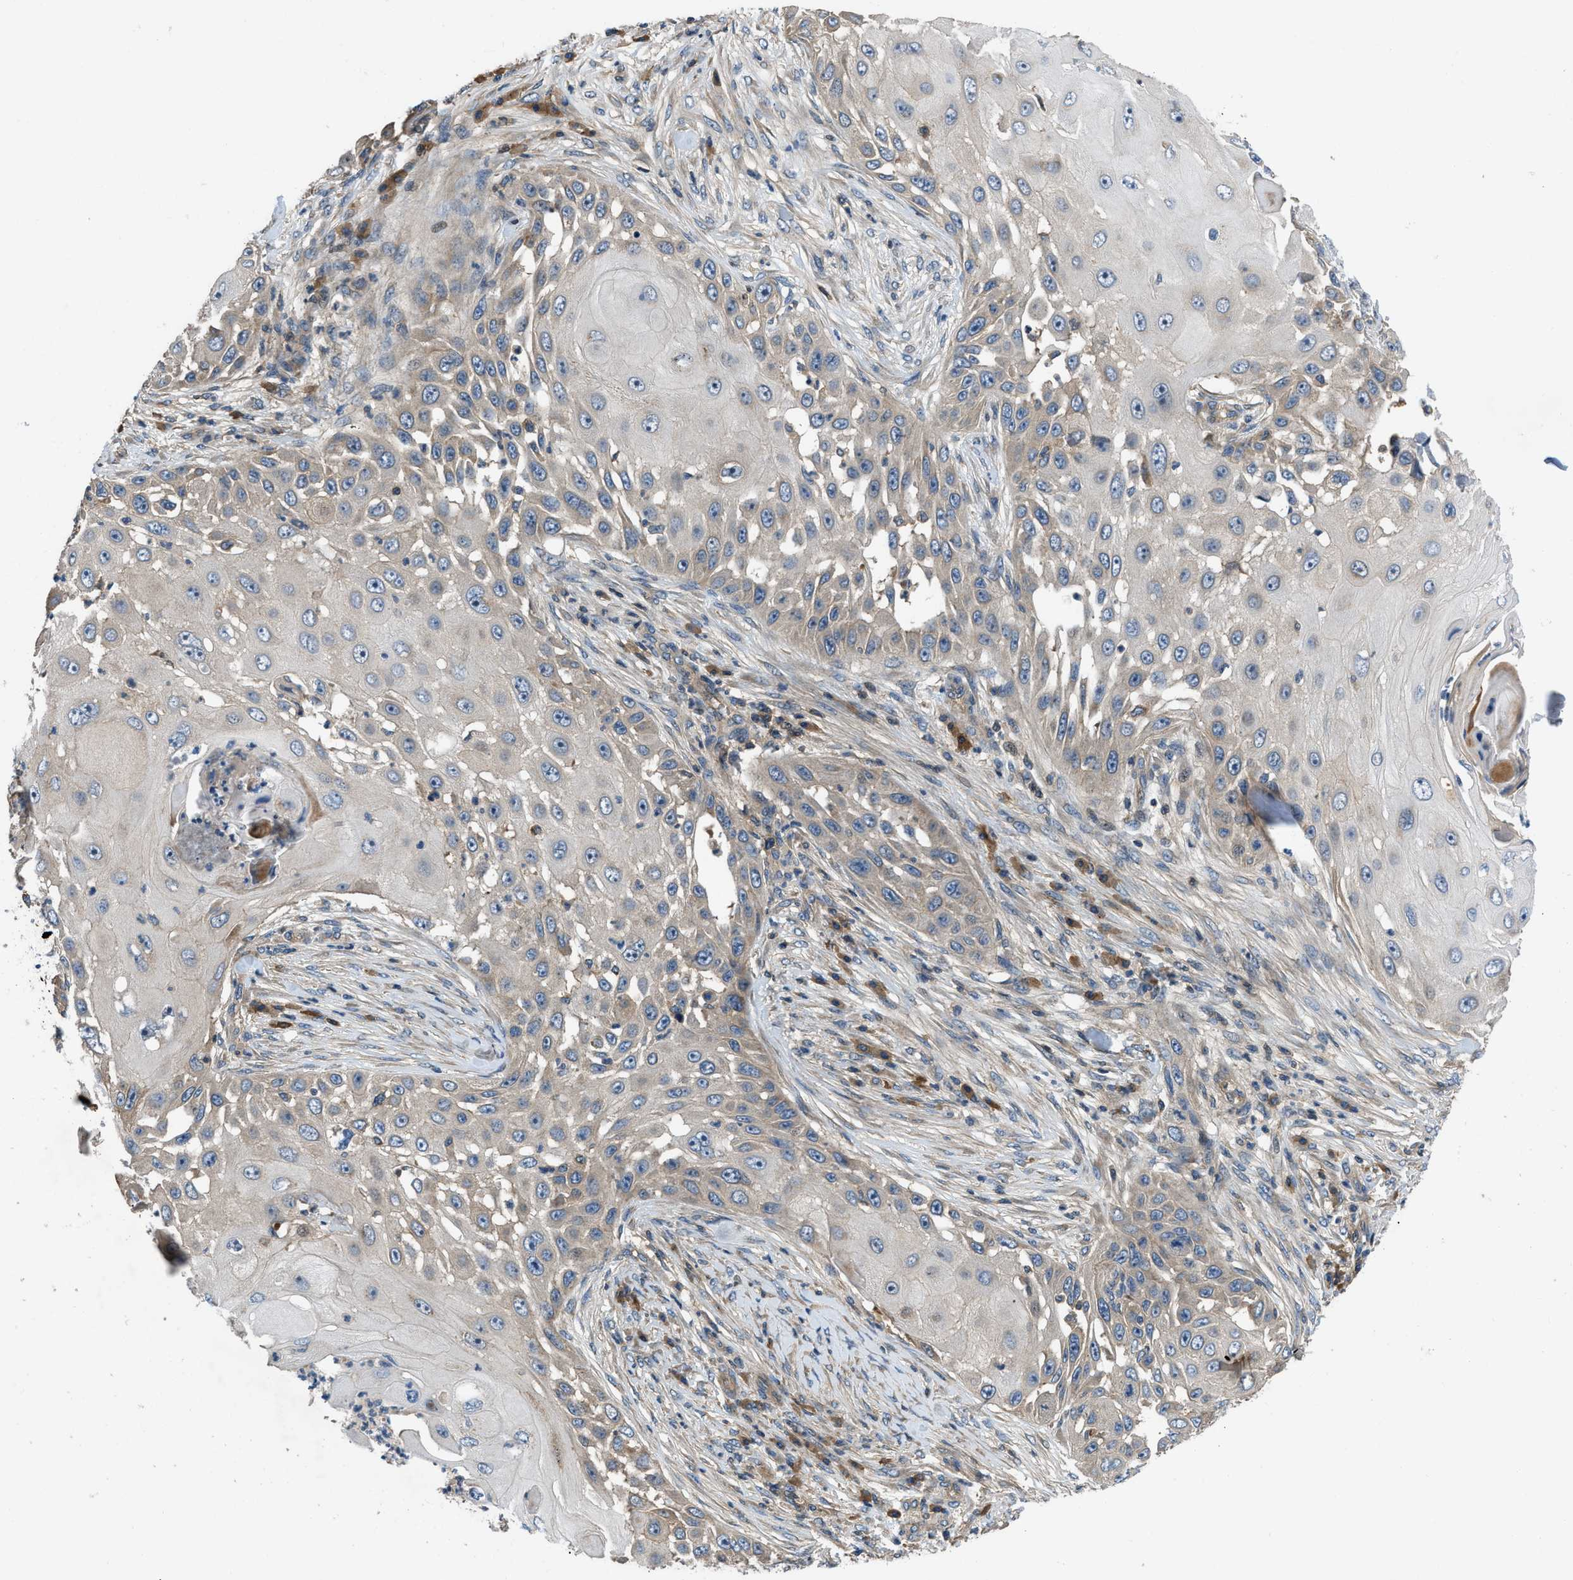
{"staining": {"intensity": "weak", "quantity": "<25%", "location": "cytoplasmic/membranous"}, "tissue": "skin cancer", "cell_type": "Tumor cells", "image_type": "cancer", "snomed": [{"axis": "morphology", "description": "Squamous cell carcinoma, NOS"}, {"axis": "topography", "description": "Skin"}], "caption": "Immunohistochemical staining of skin squamous cell carcinoma reveals no significant staining in tumor cells.", "gene": "CNNM3", "patient": {"sex": "female", "age": 44}}